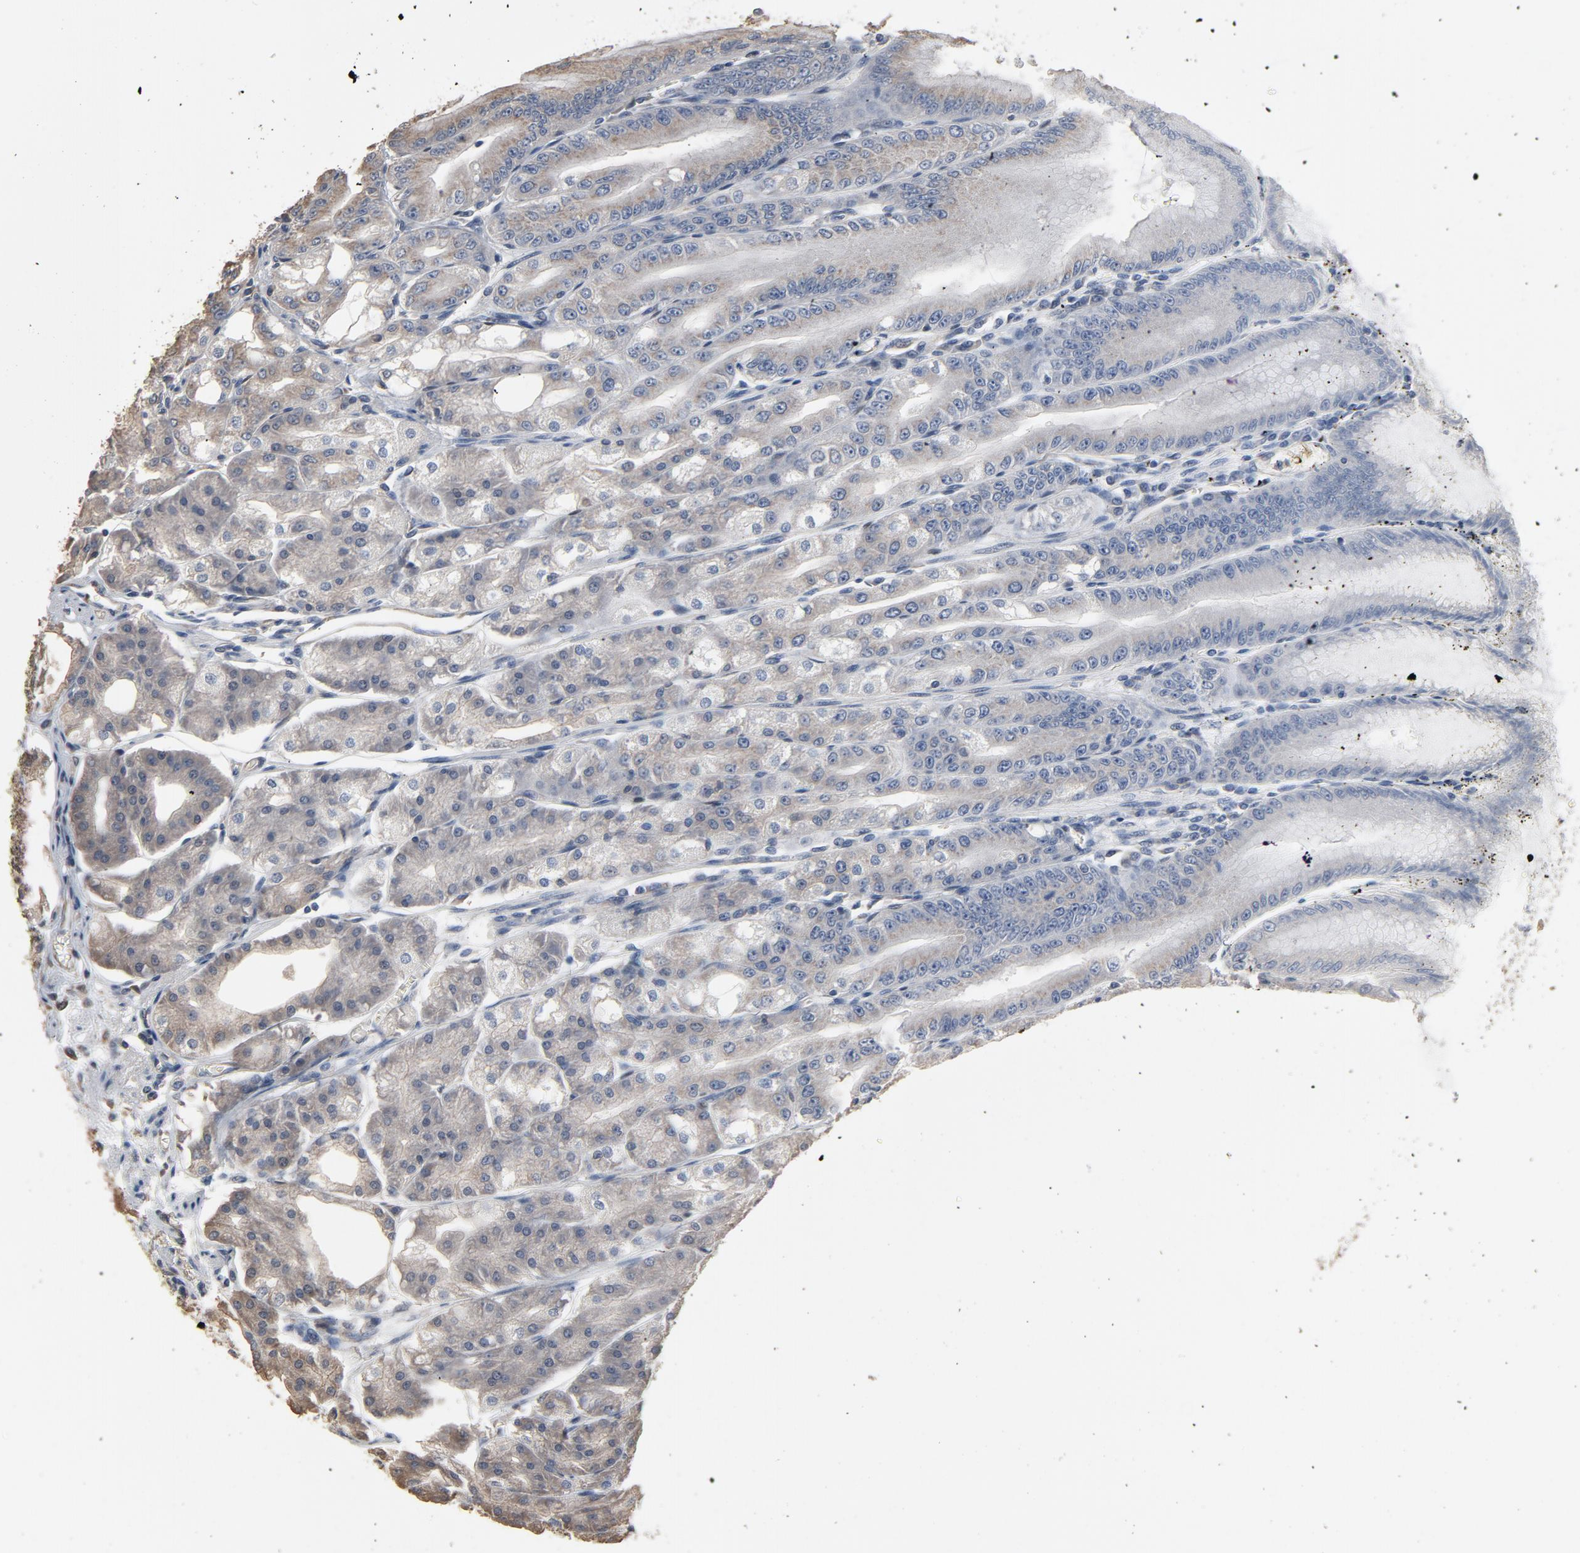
{"staining": {"intensity": "weak", "quantity": "25%-75%", "location": "cytoplasmic/membranous"}, "tissue": "stomach", "cell_type": "Glandular cells", "image_type": "normal", "snomed": [{"axis": "morphology", "description": "Normal tissue, NOS"}, {"axis": "topography", "description": "Stomach, lower"}], "caption": "IHC of normal stomach demonstrates low levels of weak cytoplasmic/membranous staining in approximately 25%-75% of glandular cells.", "gene": "SOX6", "patient": {"sex": "male", "age": 71}}